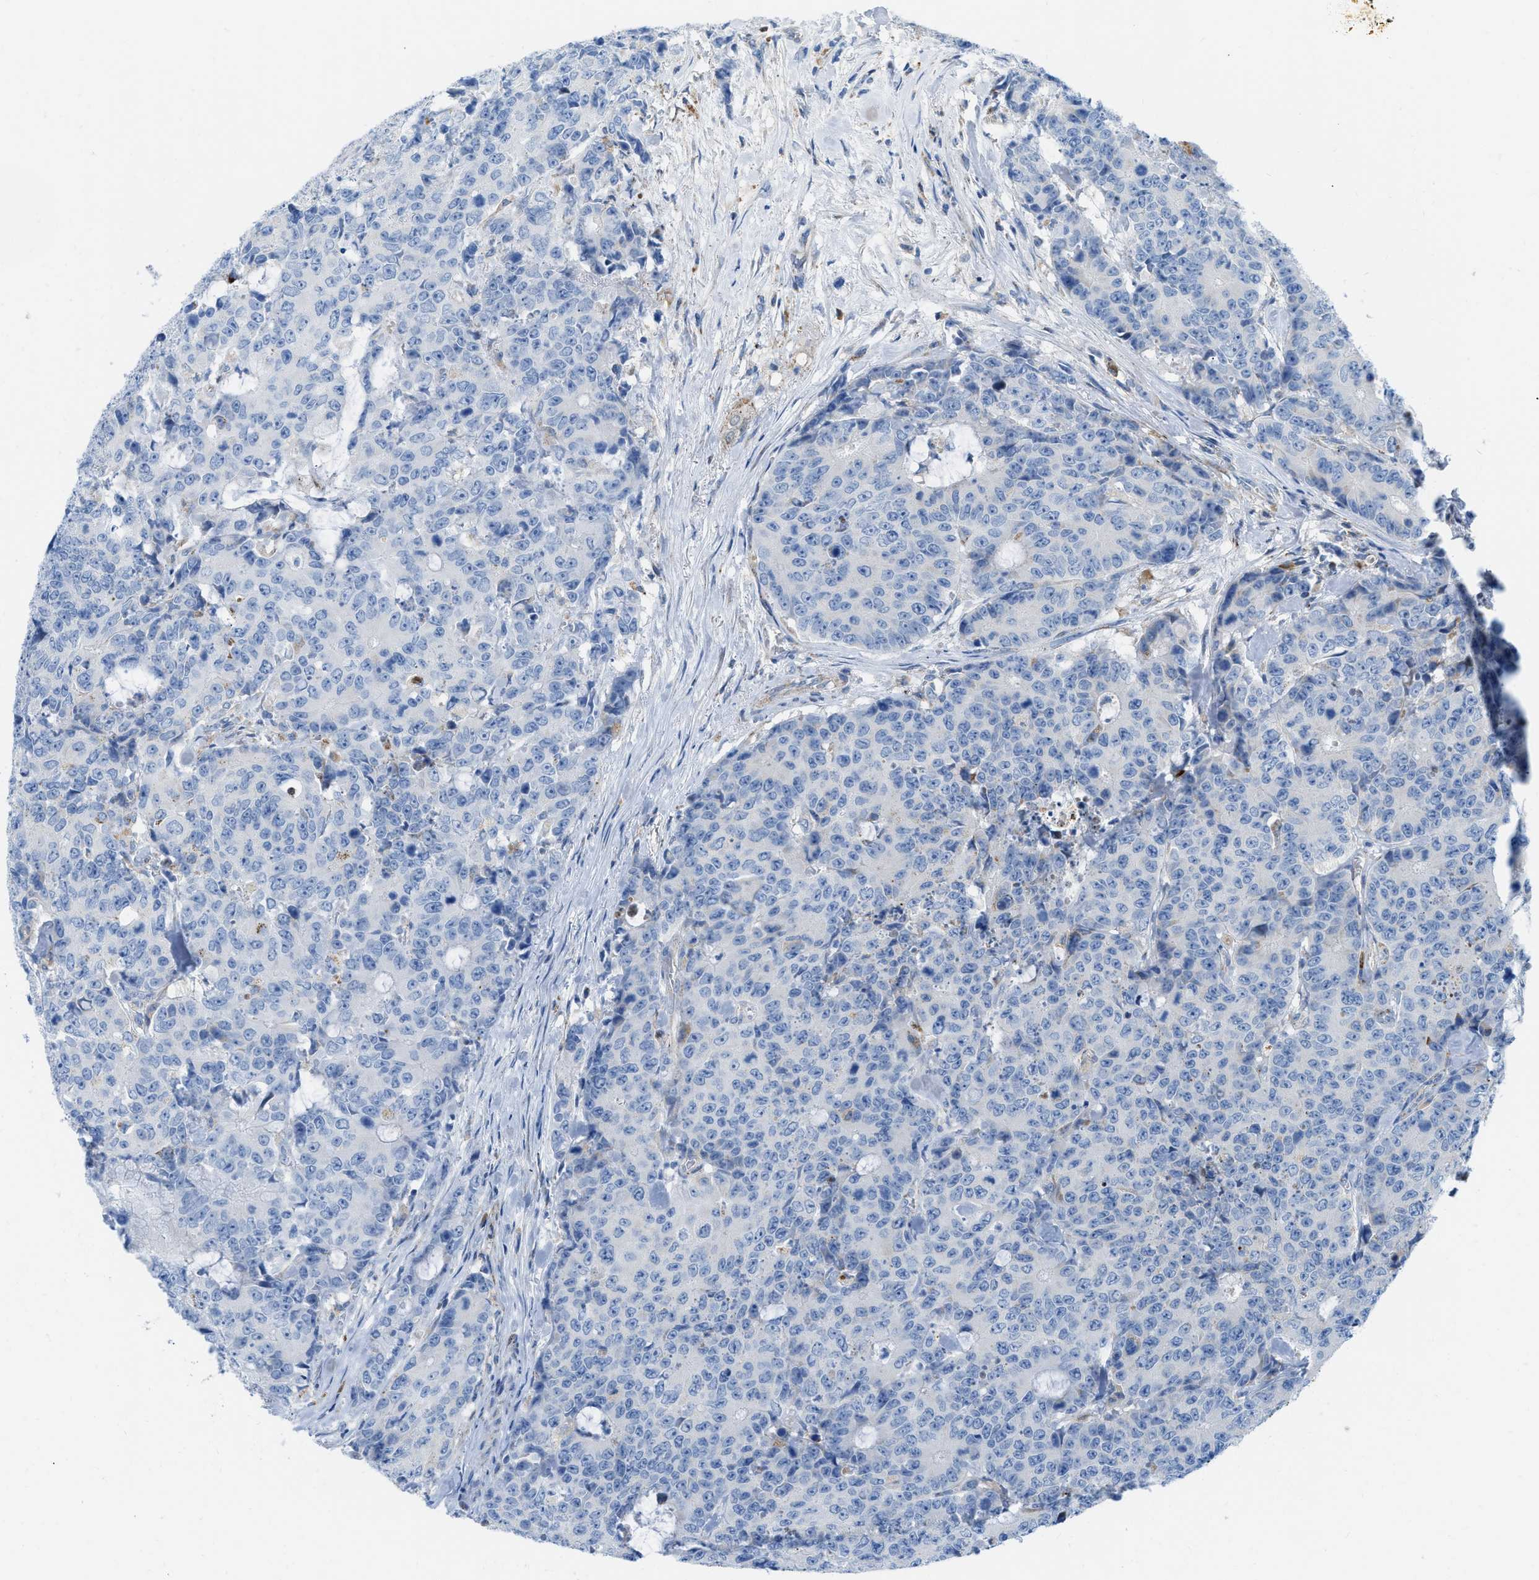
{"staining": {"intensity": "negative", "quantity": "none", "location": "none"}, "tissue": "colorectal cancer", "cell_type": "Tumor cells", "image_type": "cancer", "snomed": [{"axis": "morphology", "description": "Adenocarcinoma, NOS"}, {"axis": "topography", "description": "Colon"}], "caption": "Immunohistochemistry (IHC) of human colorectal cancer exhibits no staining in tumor cells. The staining is performed using DAB (3,3'-diaminobenzidine) brown chromogen with nuclei counter-stained in using hematoxylin.", "gene": "RBBP9", "patient": {"sex": "female", "age": 86}}